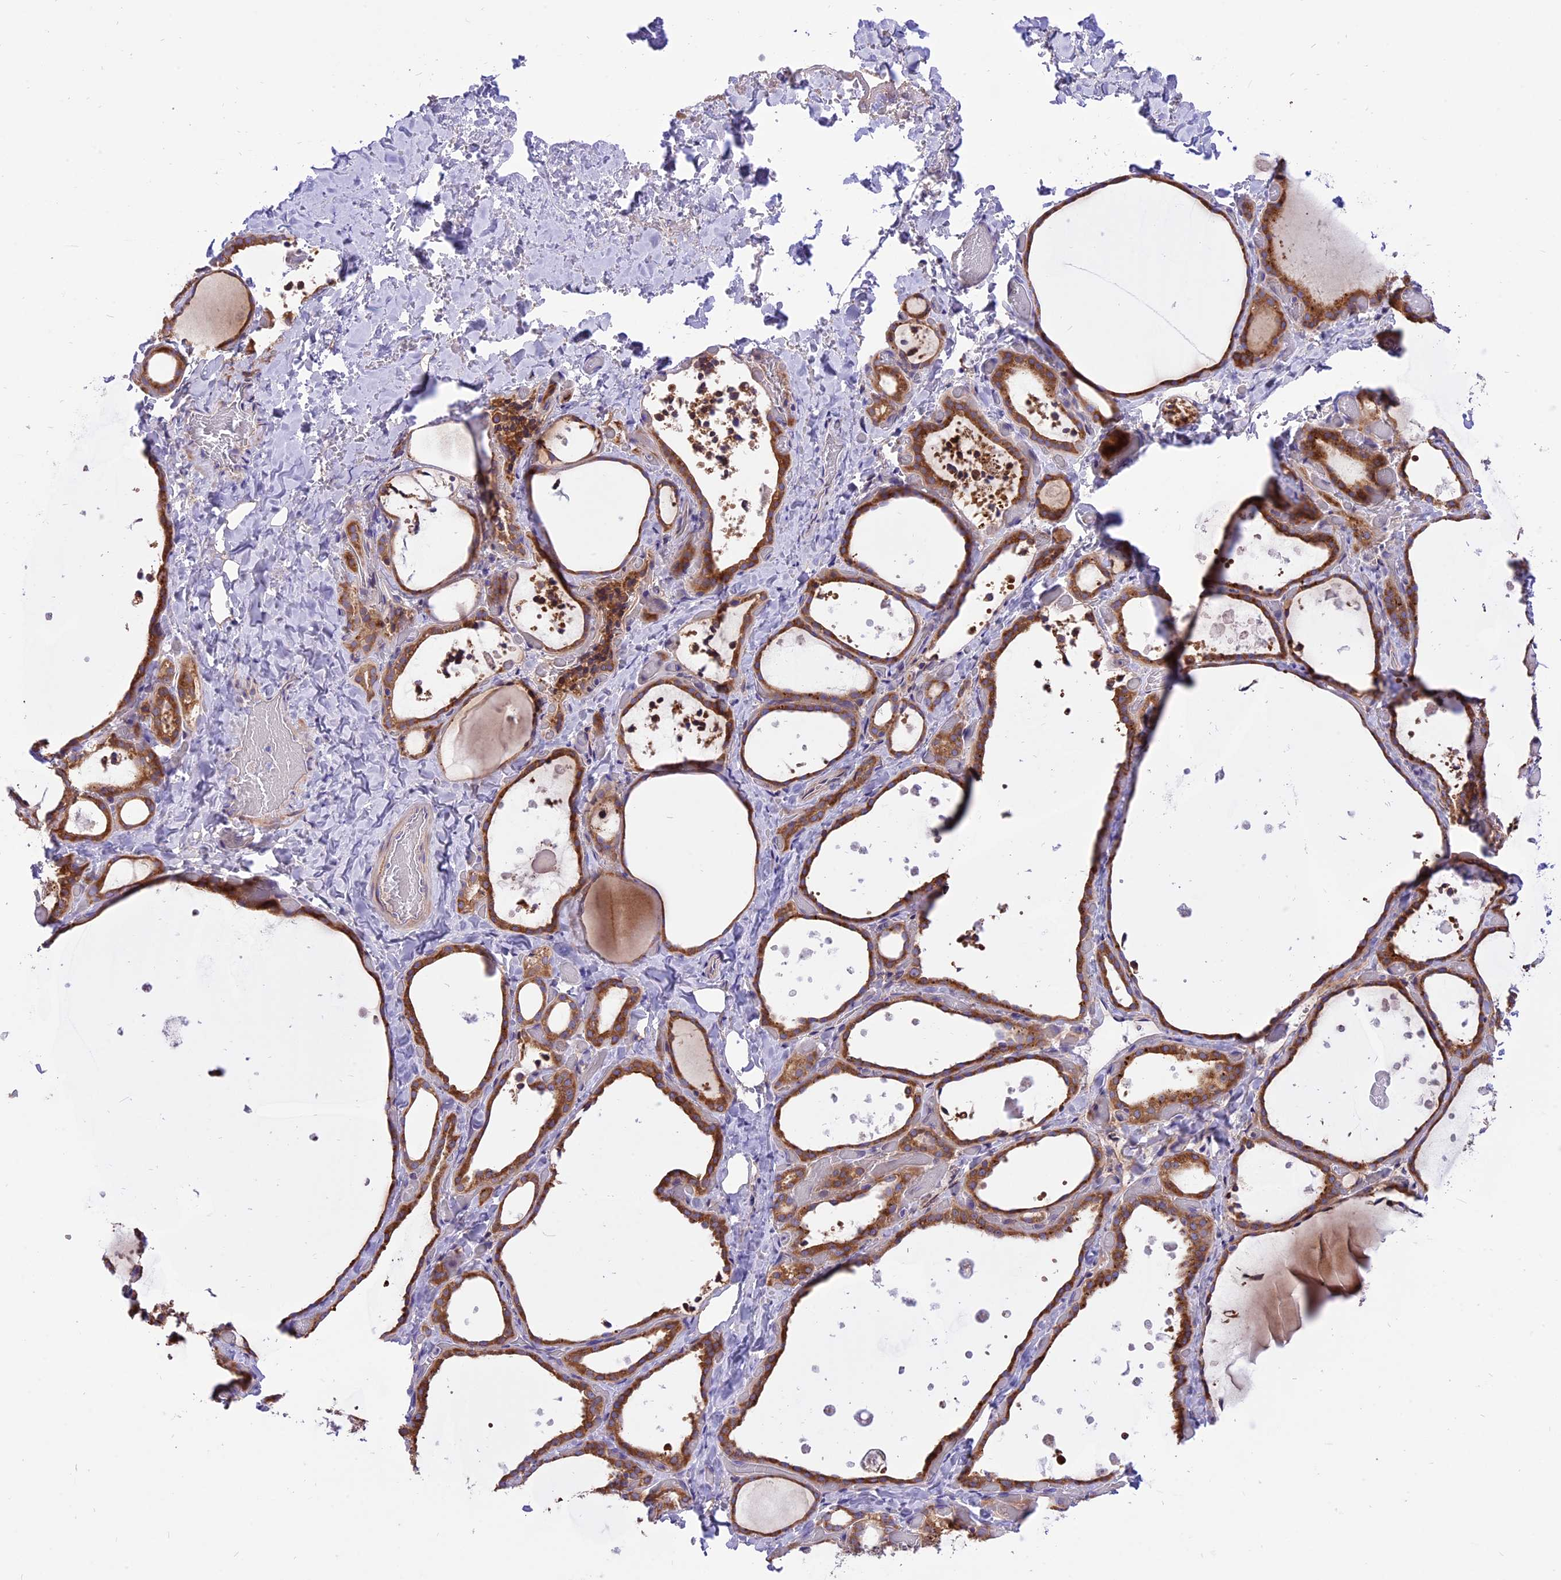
{"staining": {"intensity": "strong", "quantity": ">75%", "location": "cytoplasmic/membranous"}, "tissue": "thyroid gland", "cell_type": "Glandular cells", "image_type": "normal", "snomed": [{"axis": "morphology", "description": "Normal tissue, NOS"}, {"axis": "topography", "description": "Thyroid gland"}], "caption": "This photomicrograph demonstrates IHC staining of unremarkable human thyroid gland, with high strong cytoplasmic/membranous positivity in about >75% of glandular cells.", "gene": "ARMCX6", "patient": {"sex": "female", "age": 44}}